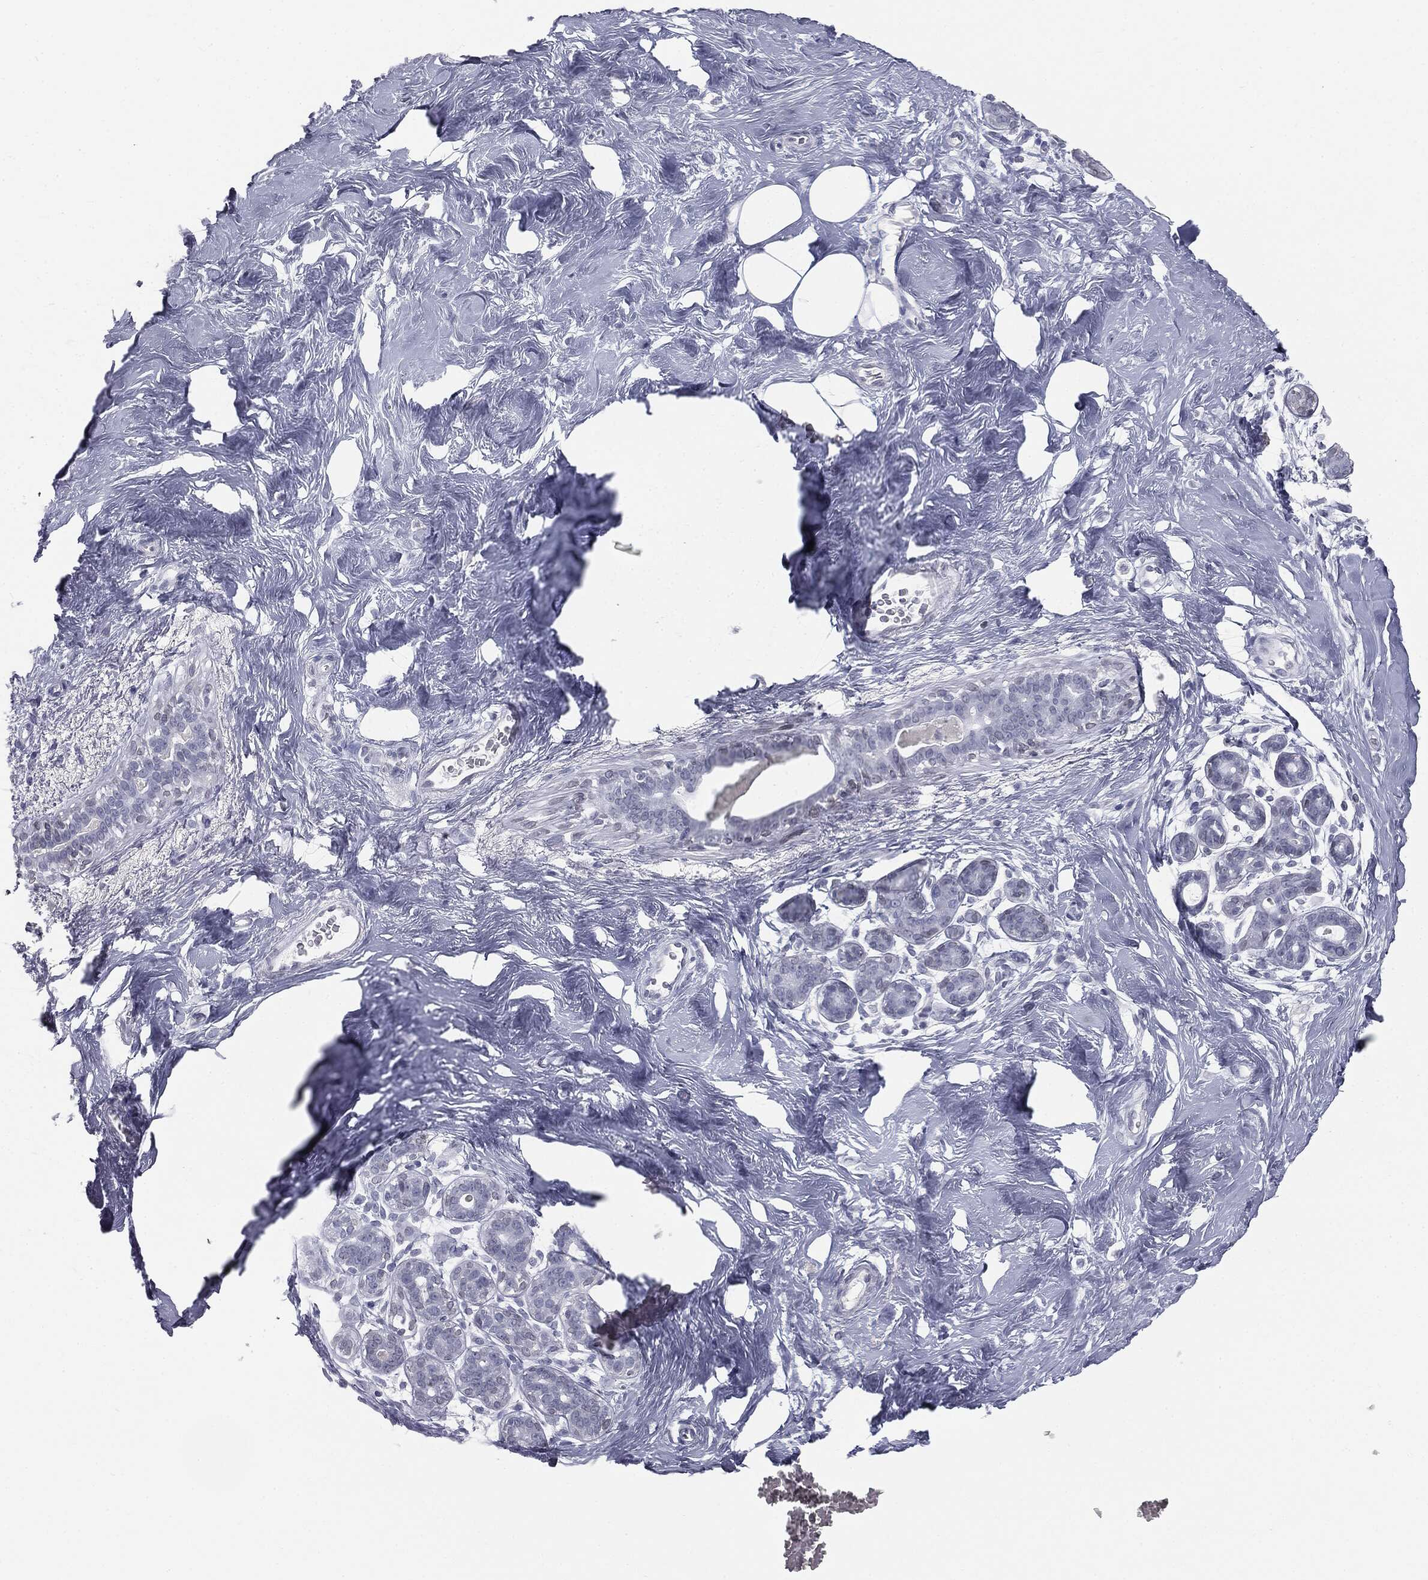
{"staining": {"intensity": "negative", "quantity": "none", "location": "none"}, "tissue": "breast", "cell_type": "Adipocytes", "image_type": "normal", "snomed": [{"axis": "morphology", "description": "Normal tissue, NOS"}, {"axis": "topography", "description": "Breast"}], "caption": "Protein analysis of unremarkable breast shows no significant positivity in adipocytes. (Immunohistochemistry, brightfield microscopy, high magnification).", "gene": "ALDOB", "patient": {"sex": "female", "age": 43}}